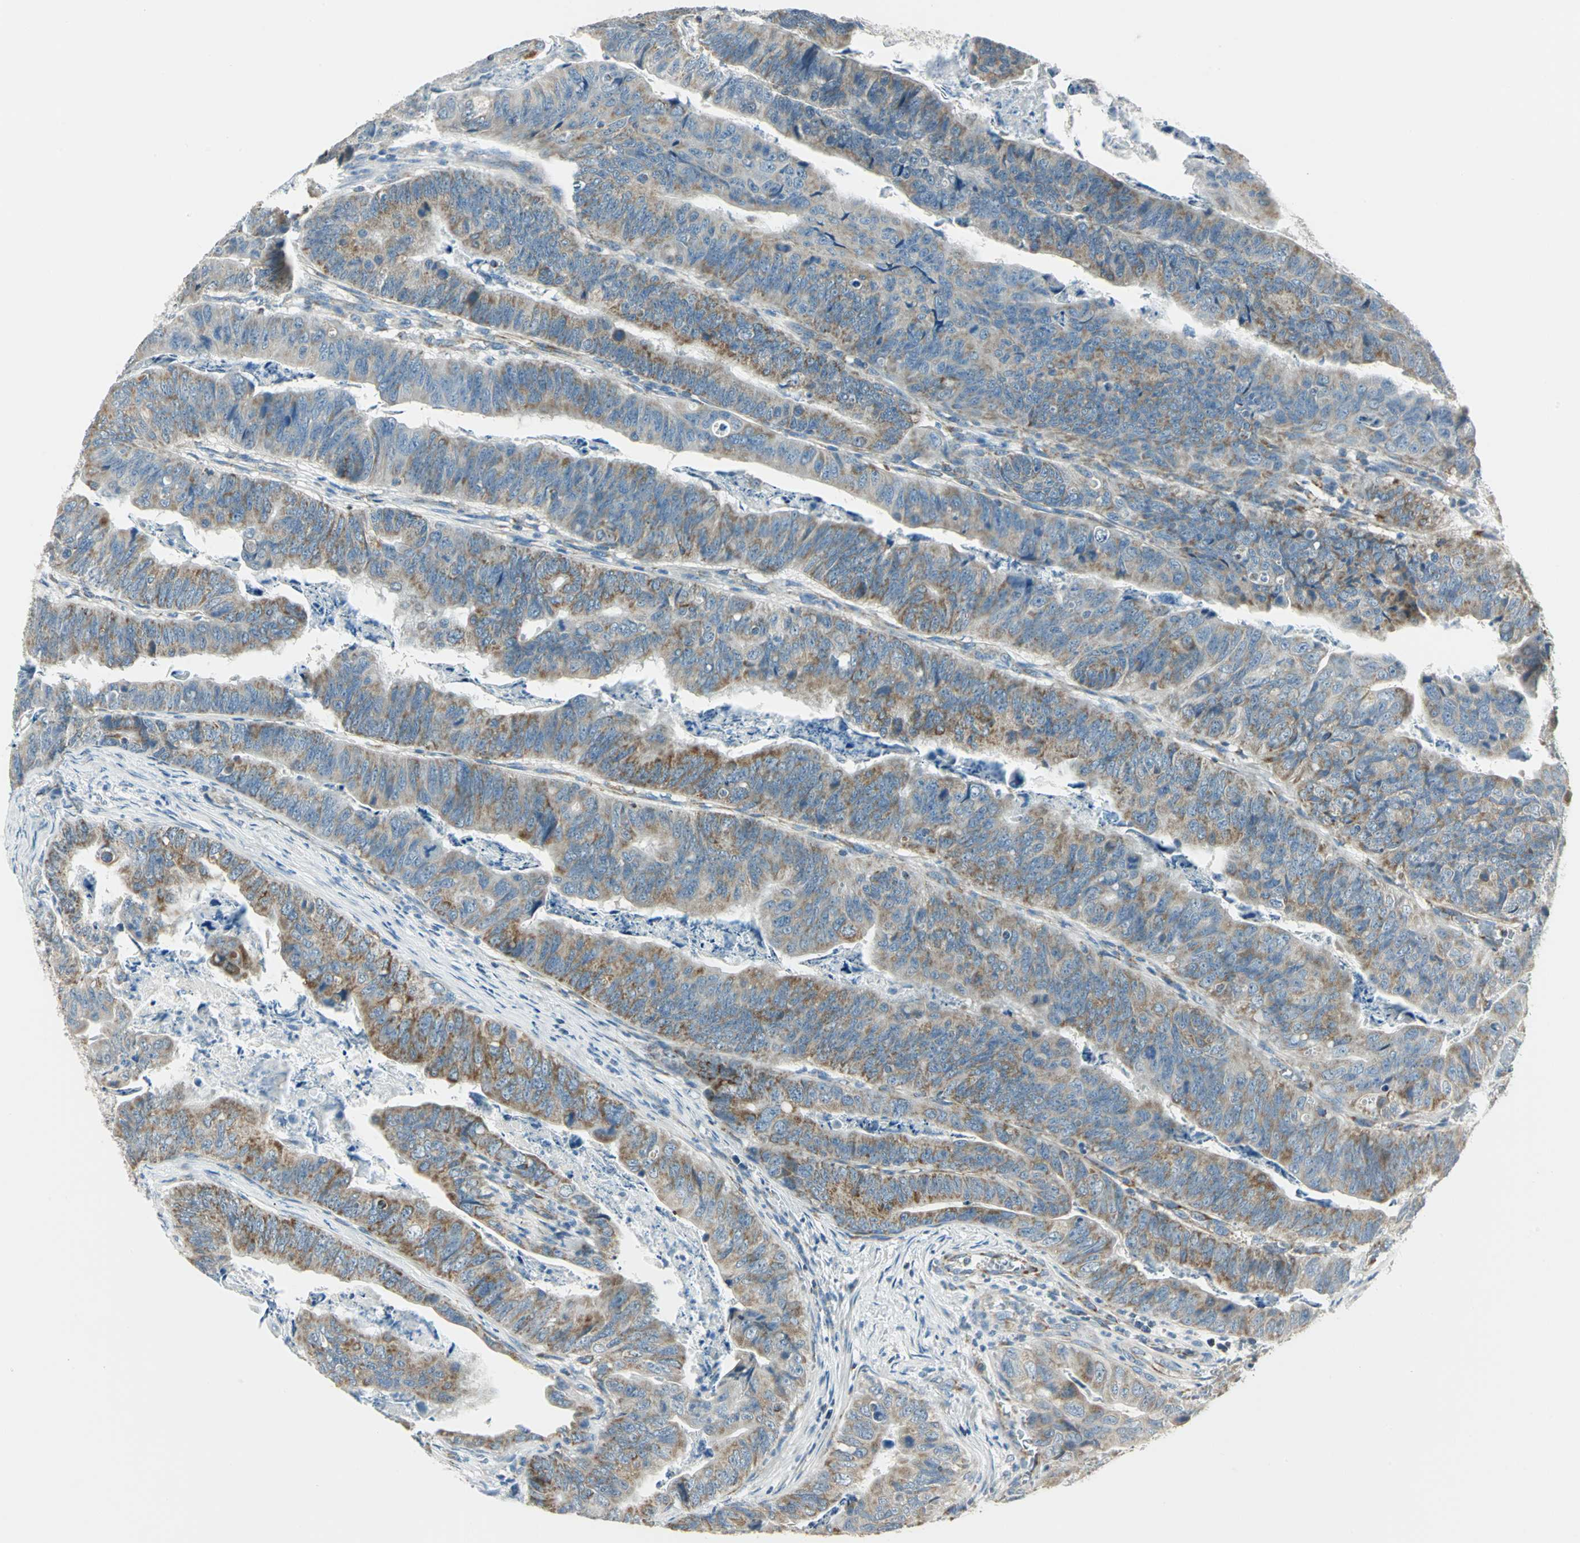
{"staining": {"intensity": "moderate", "quantity": ">75%", "location": "cytoplasmic/membranous"}, "tissue": "stomach cancer", "cell_type": "Tumor cells", "image_type": "cancer", "snomed": [{"axis": "morphology", "description": "Adenocarcinoma, NOS"}, {"axis": "topography", "description": "Stomach, lower"}], "caption": "DAB (3,3'-diaminobenzidine) immunohistochemical staining of human stomach adenocarcinoma shows moderate cytoplasmic/membranous protein staining in about >75% of tumor cells.", "gene": "ACADM", "patient": {"sex": "male", "age": 77}}